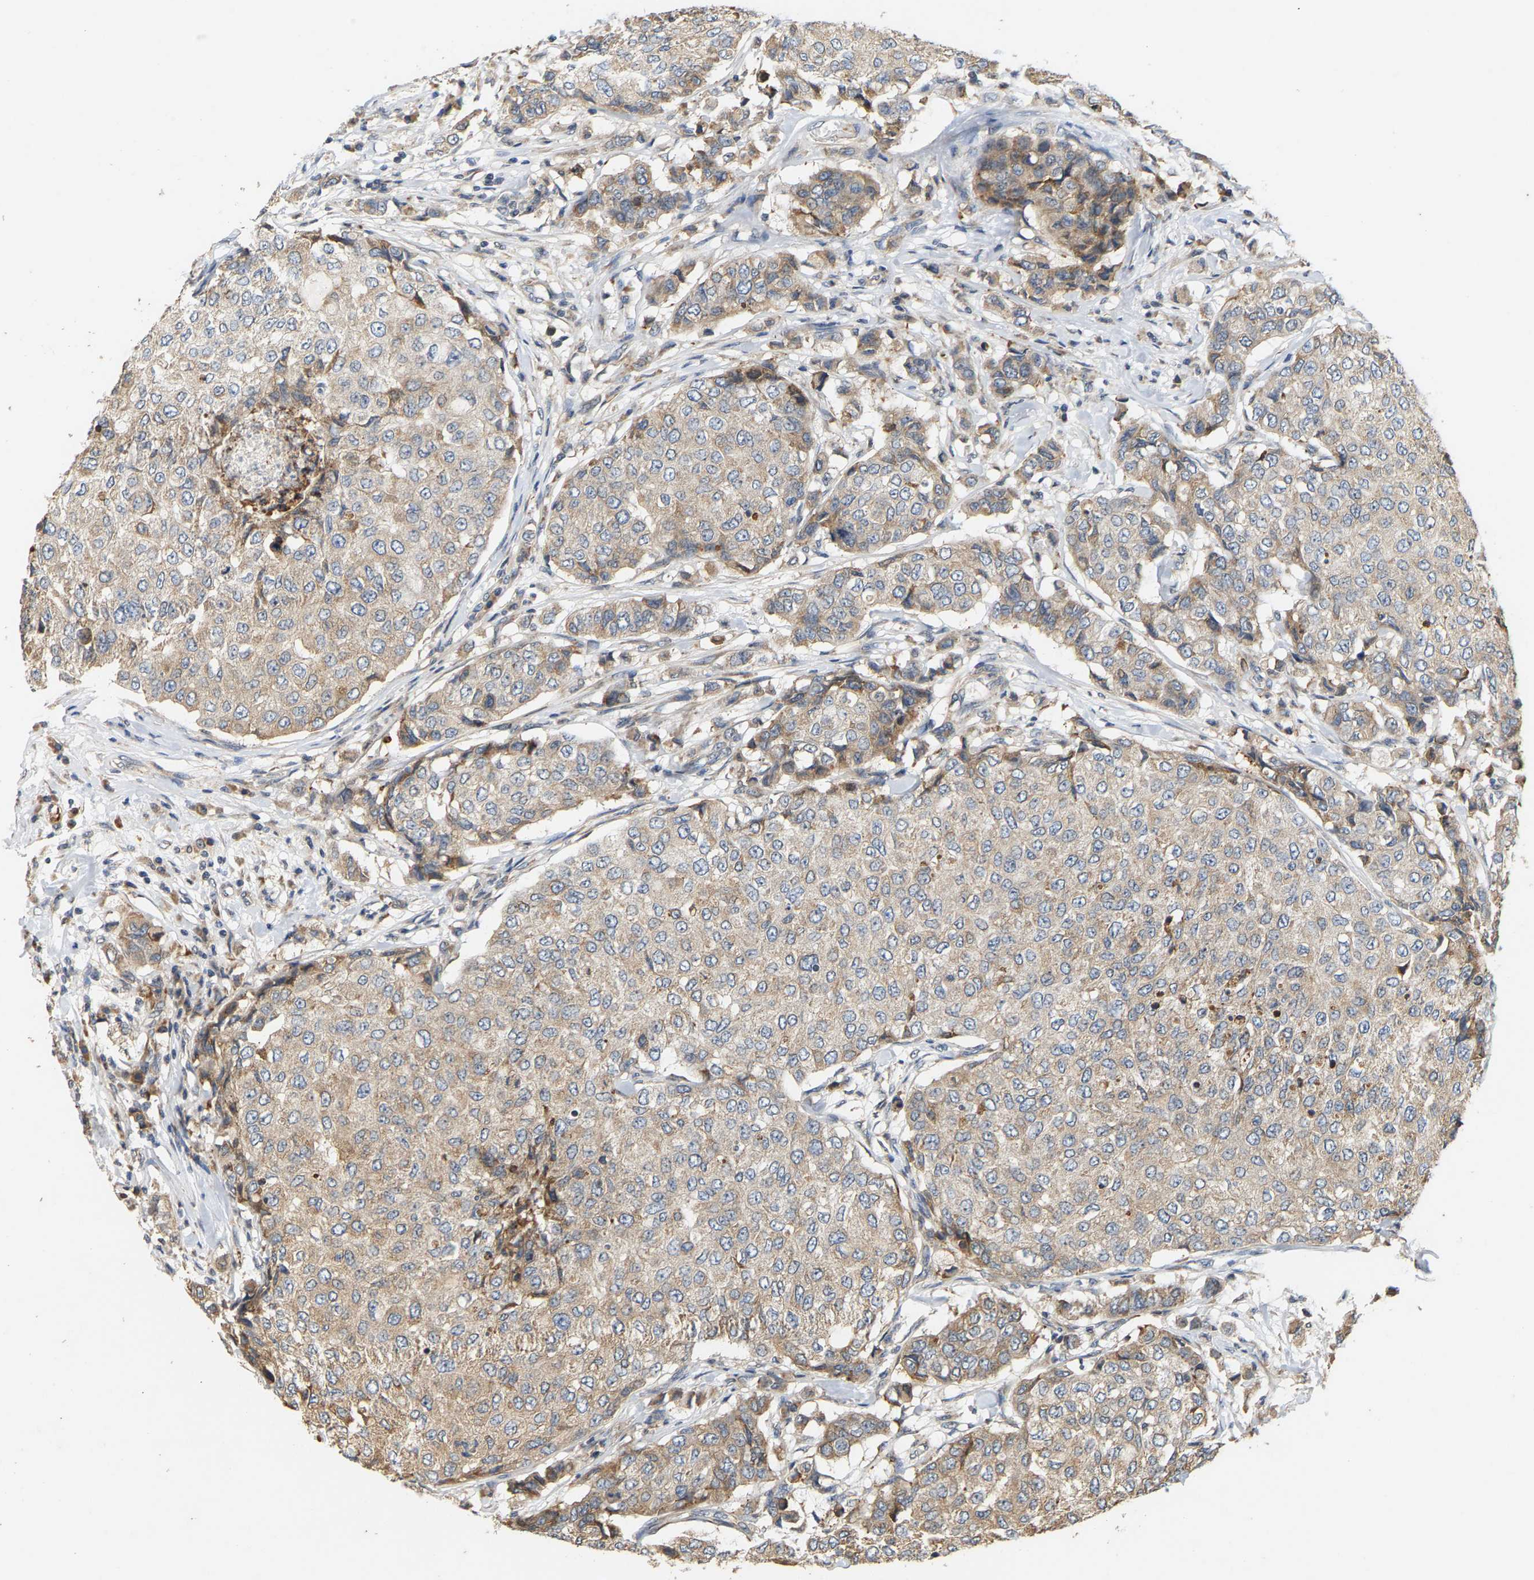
{"staining": {"intensity": "weak", "quantity": ">75%", "location": "cytoplasmic/membranous"}, "tissue": "breast cancer", "cell_type": "Tumor cells", "image_type": "cancer", "snomed": [{"axis": "morphology", "description": "Duct carcinoma"}, {"axis": "topography", "description": "Breast"}], "caption": "Breast cancer tissue shows weak cytoplasmic/membranous positivity in about >75% of tumor cells, visualized by immunohistochemistry. Nuclei are stained in blue.", "gene": "CIDEC", "patient": {"sex": "female", "age": 27}}